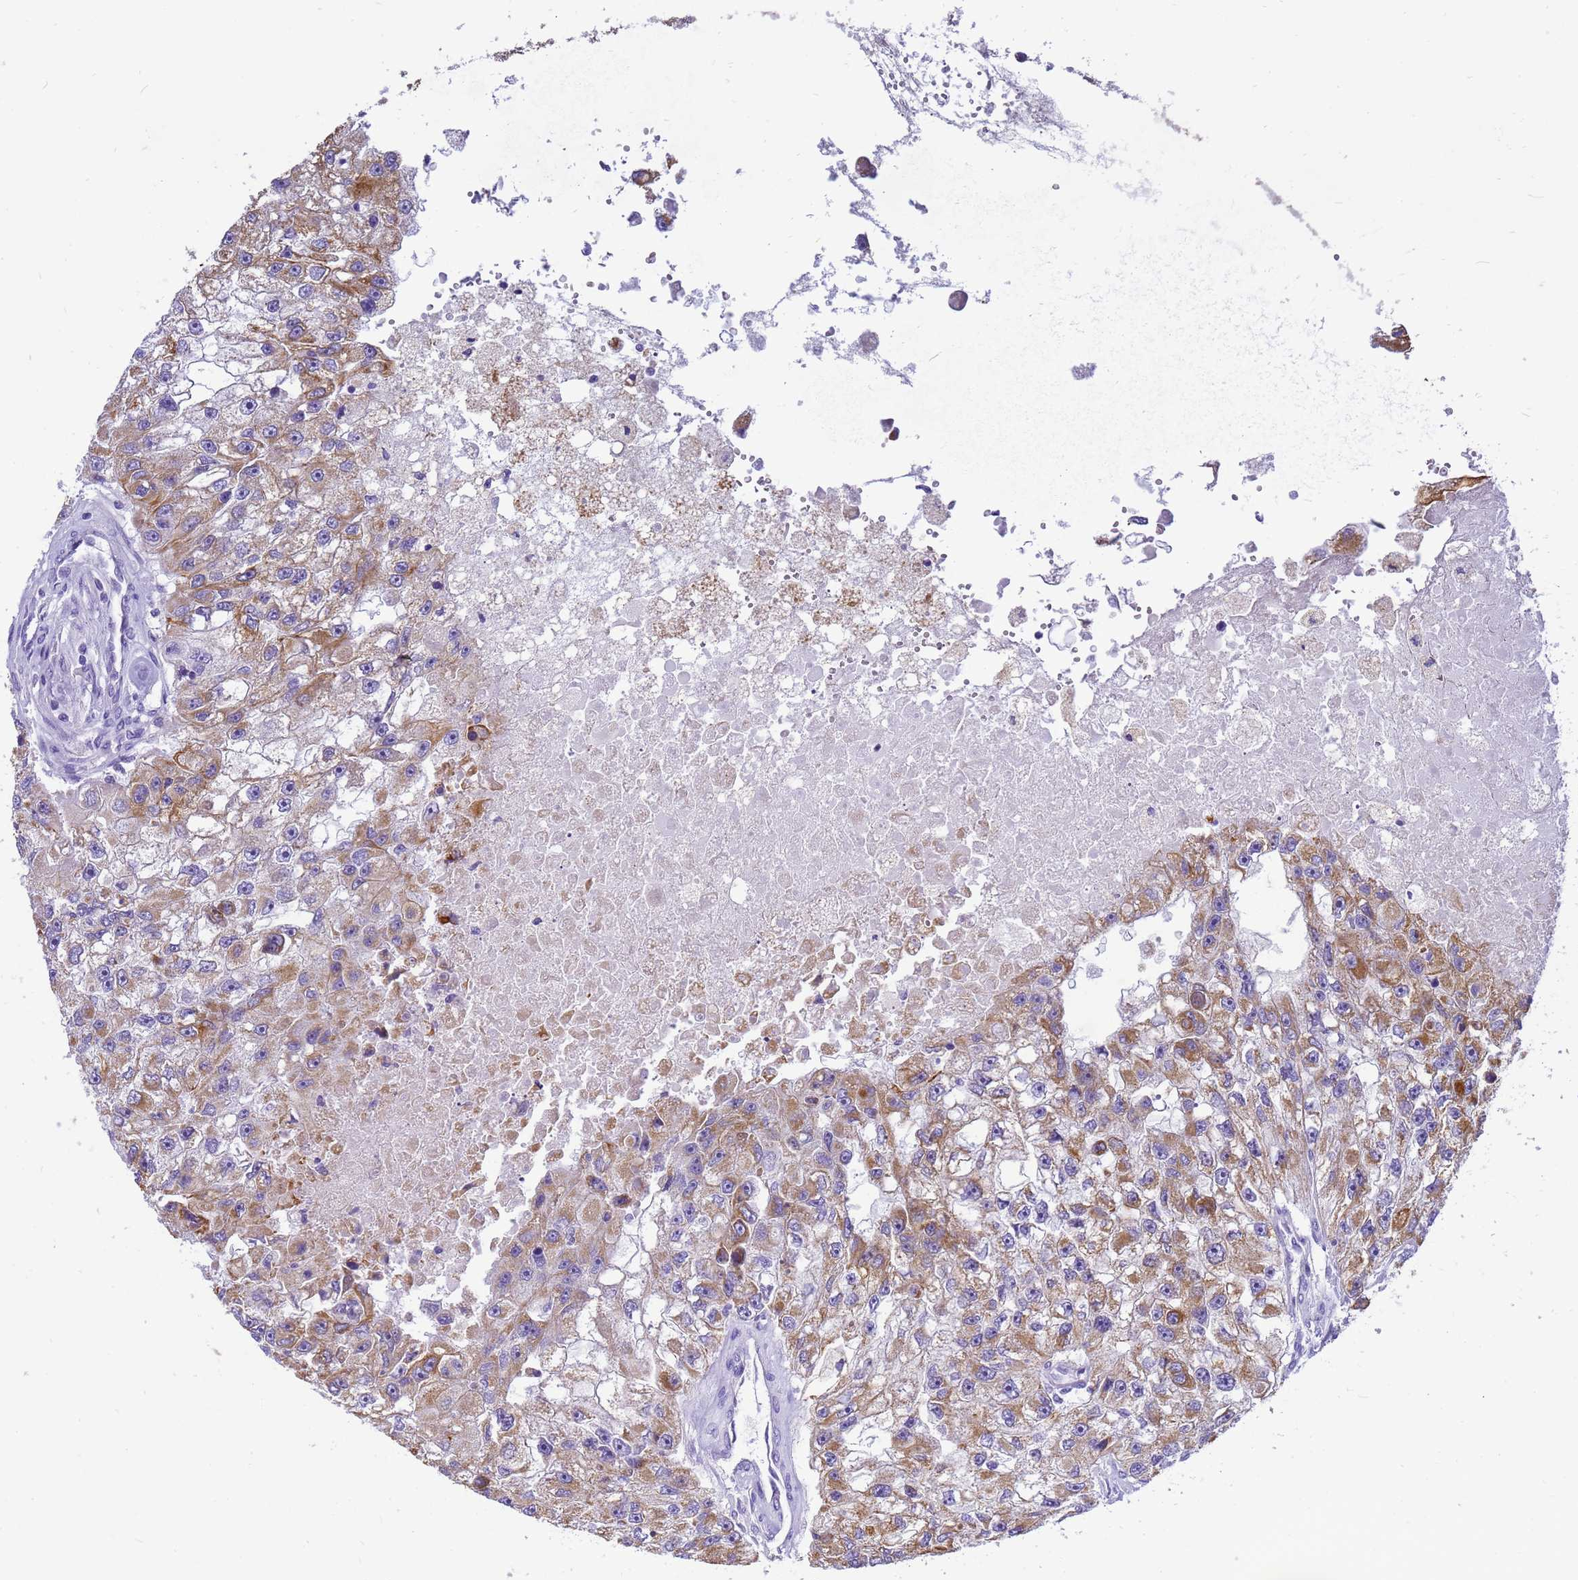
{"staining": {"intensity": "moderate", "quantity": ">75%", "location": "cytoplasmic/membranous"}, "tissue": "renal cancer", "cell_type": "Tumor cells", "image_type": "cancer", "snomed": [{"axis": "morphology", "description": "Adenocarcinoma, NOS"}, {"axis": "topography", "description": "Kidney"}], "caption": "Immunohistochemistry (IHC) (DAB (3,3'-diaminobenzidine)) staining of human renal cancer demonstrates moderate cytoplasmic/membranous protein staining in approximately >75% of tumor cells.", "gene": "PIEZO2", "patient": {"sex": "male", "age": 63}}